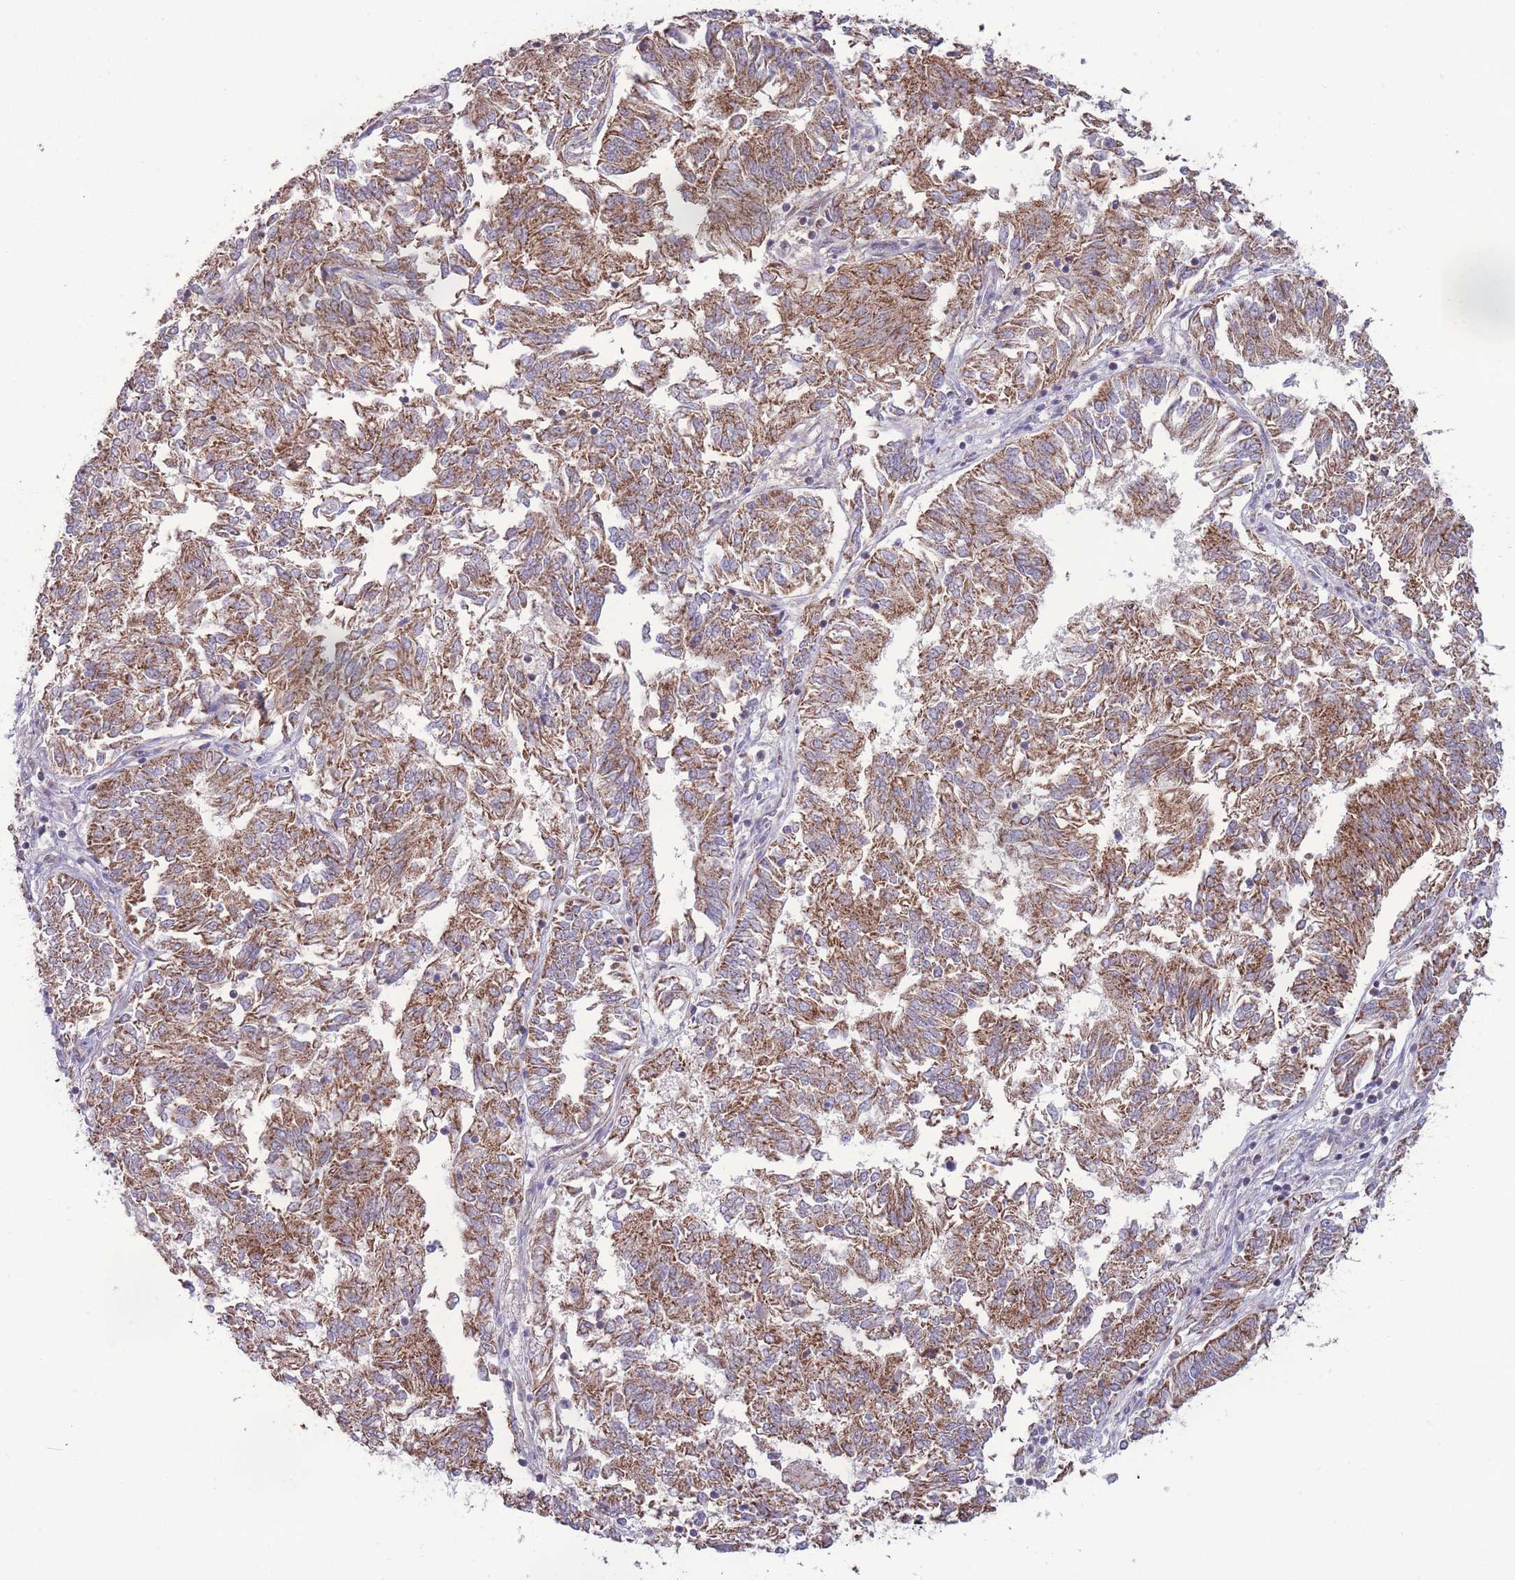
{"staining": {"intensity": "moderate", "quantity": ">75%", "location": "cytoplasmic/membranous"}, "tissue": "endometrial cancer", "cell_type": "Tumor cells", "image_type": "cancer", "snomed": [{"axis": "morphology", "description": "Adenocarcinoma, NOS"}, {"axis": "topography", "description": "Endometrium"}], "caption": "Tumor cells demonstrate medium levels of moderate cytoplasmic/membranous expression in approximately >75% of cells in endometrial cancer (adenocarcinoma).", "gene": "MCIDAS", "patient": {"sex": "female", "age": 58}}